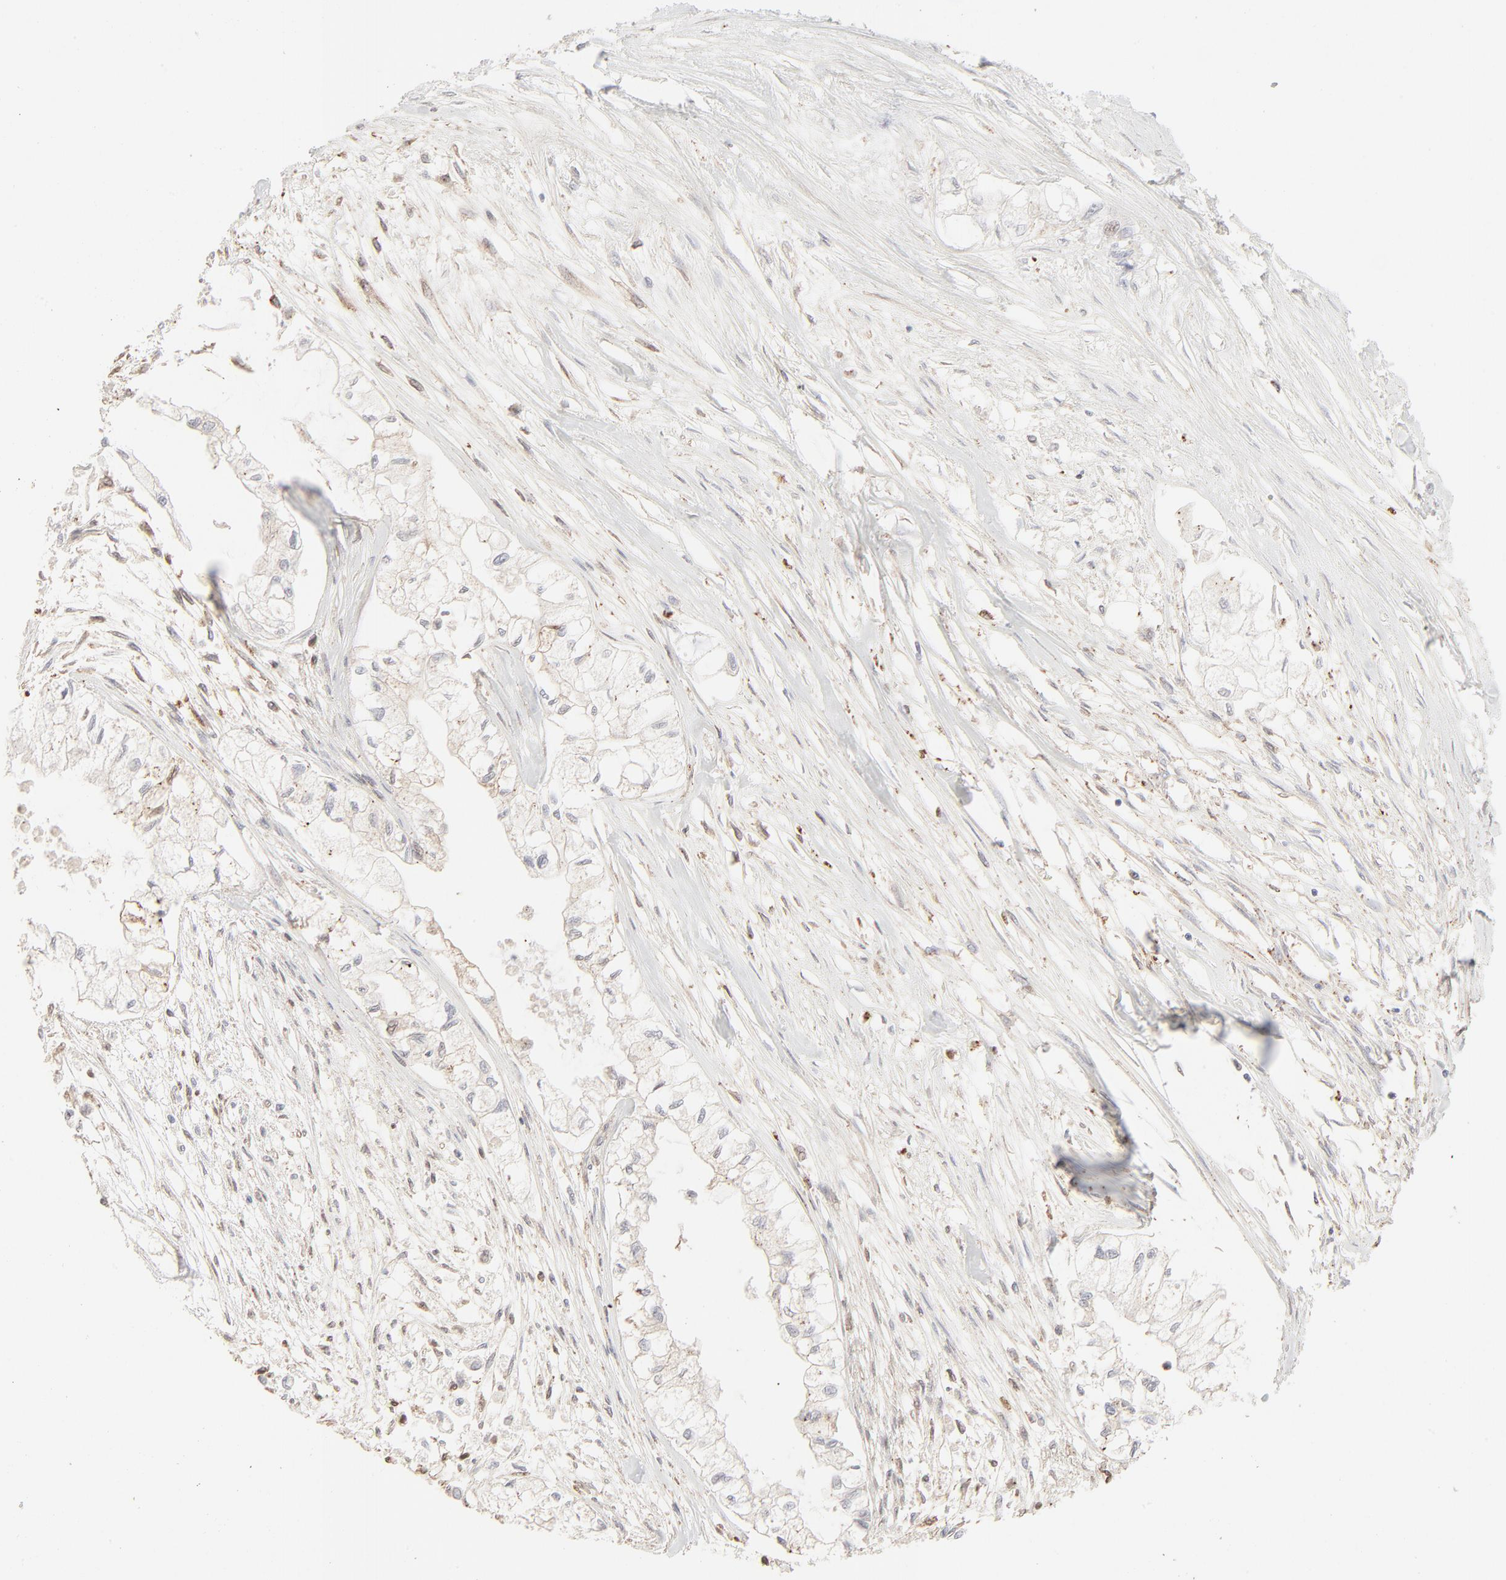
{"staining": {"intensity": "negative", "quantity": "none", "location": "none"}, "tissue": "pancreatic cancer", "cell_type": "Tumor cells", "image_type": "cancer", "snomed": [{"axis": "morphology", "description": "Adenocarcinoma, NOS"}, {"axis": "topography", "description": "Pancreas"}], "caption": "Tumor cells are negative for protein expression in human pancreatic cancer (adenocarcinoma).", "gene": "LGALS2", "patient": {"sex": "male", "age": 79}}